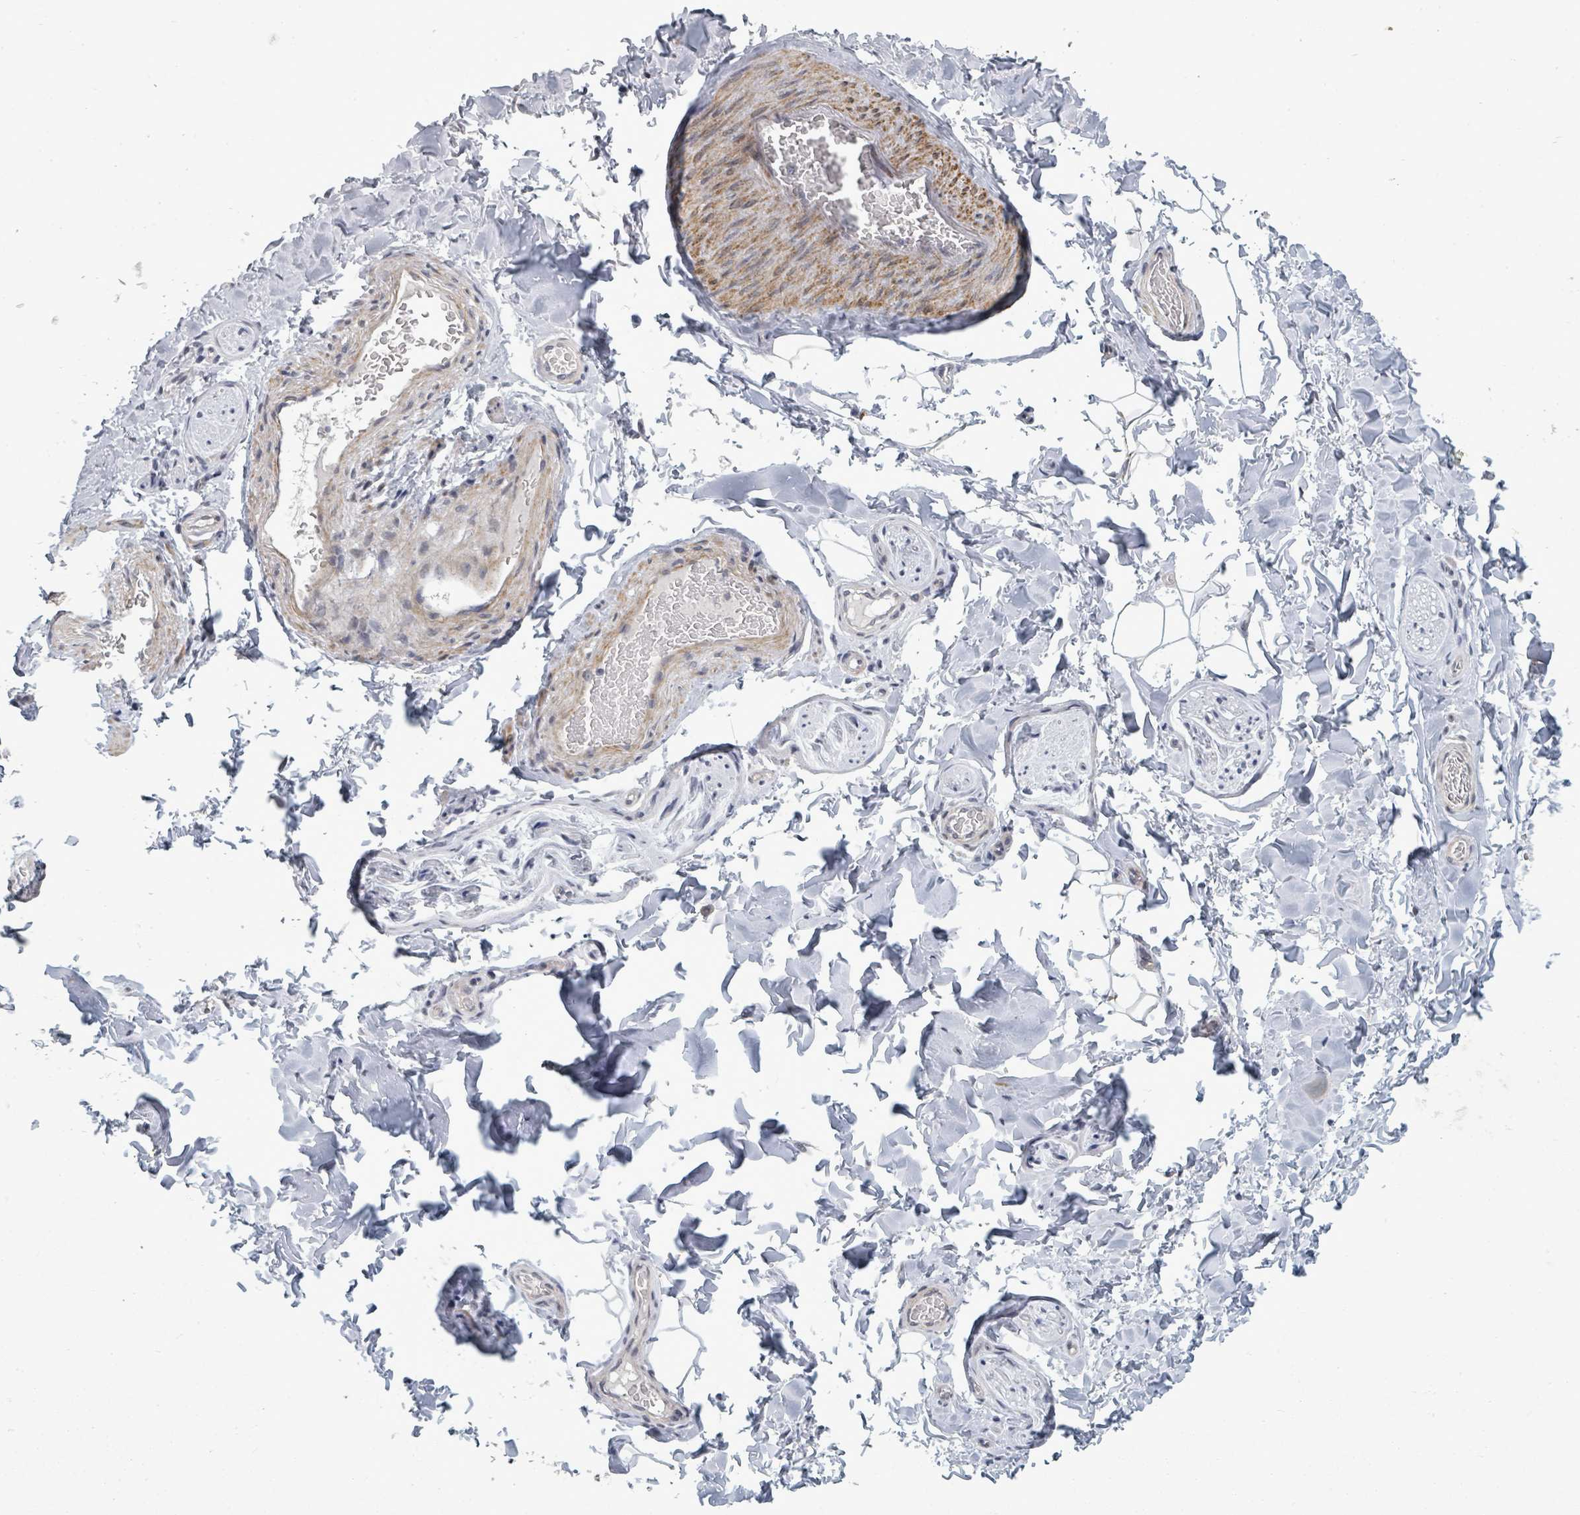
{"staining": {"intensity": "negative", "quantity": "none", "location": "none"}, "tissue": "adipose tissue", "cell_type": "Adipocytes", "image_type": "normal", "snomed": [{"axis": "morphology", "description": "Normal tissue, NOS"}, {"axis": "topography", "description": "Soft tissue"}, {"axis": "topography", "description": "Adipose tissue"}, {"axis": "topography", "description": "Vascular tissue"}, {"axis": "topography", "description": "Peripheral nerve tissue"}], "caption": "An immunohistochemistry (IHC) photomicrograph of unremarkable adipose tissue is shown. There is no staining in adipocytes of adipose tissue. (DAB (3,3'-diaminobenzidine) IHC visualized using brightfield microscopy, high magnification).", "gene": "PTPN20", "patient": {"sex": "male", "age": 46}}